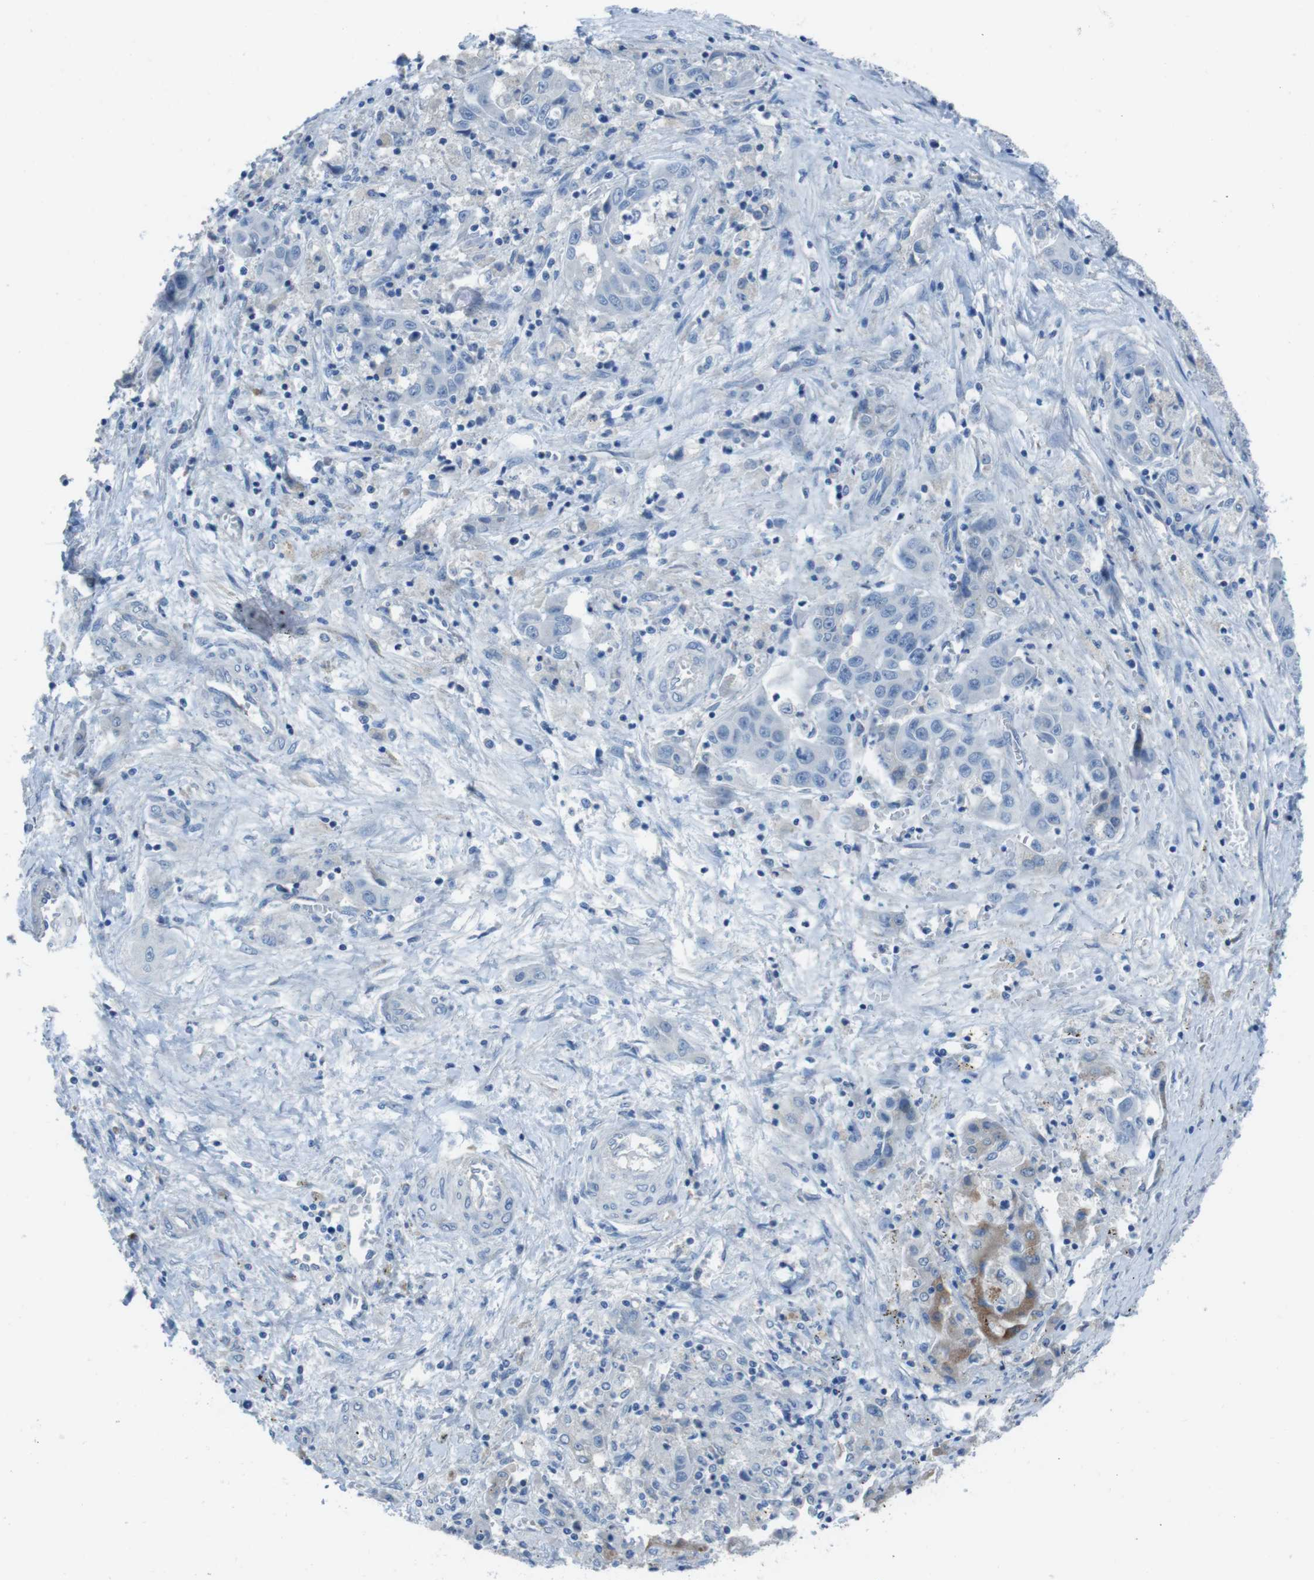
{"staining": {"intensity": "negative", "quantity": "none", "location": "none"}, "tissue": "liver cancer", "cell_type": "Tumor cells", "image_type": "cancer", "snomed": [{"axis": "morphology", "description": "Cholangiocarcinoma"}, {"axis": "topography", "description": "Liver"}], "caption": "This is an immunohistochemistry (IHC) image of liver cancer. There is no expression in tumor cells.", "gene": "CYP2C8", "patient": {"sex": "female", "age": 52}}